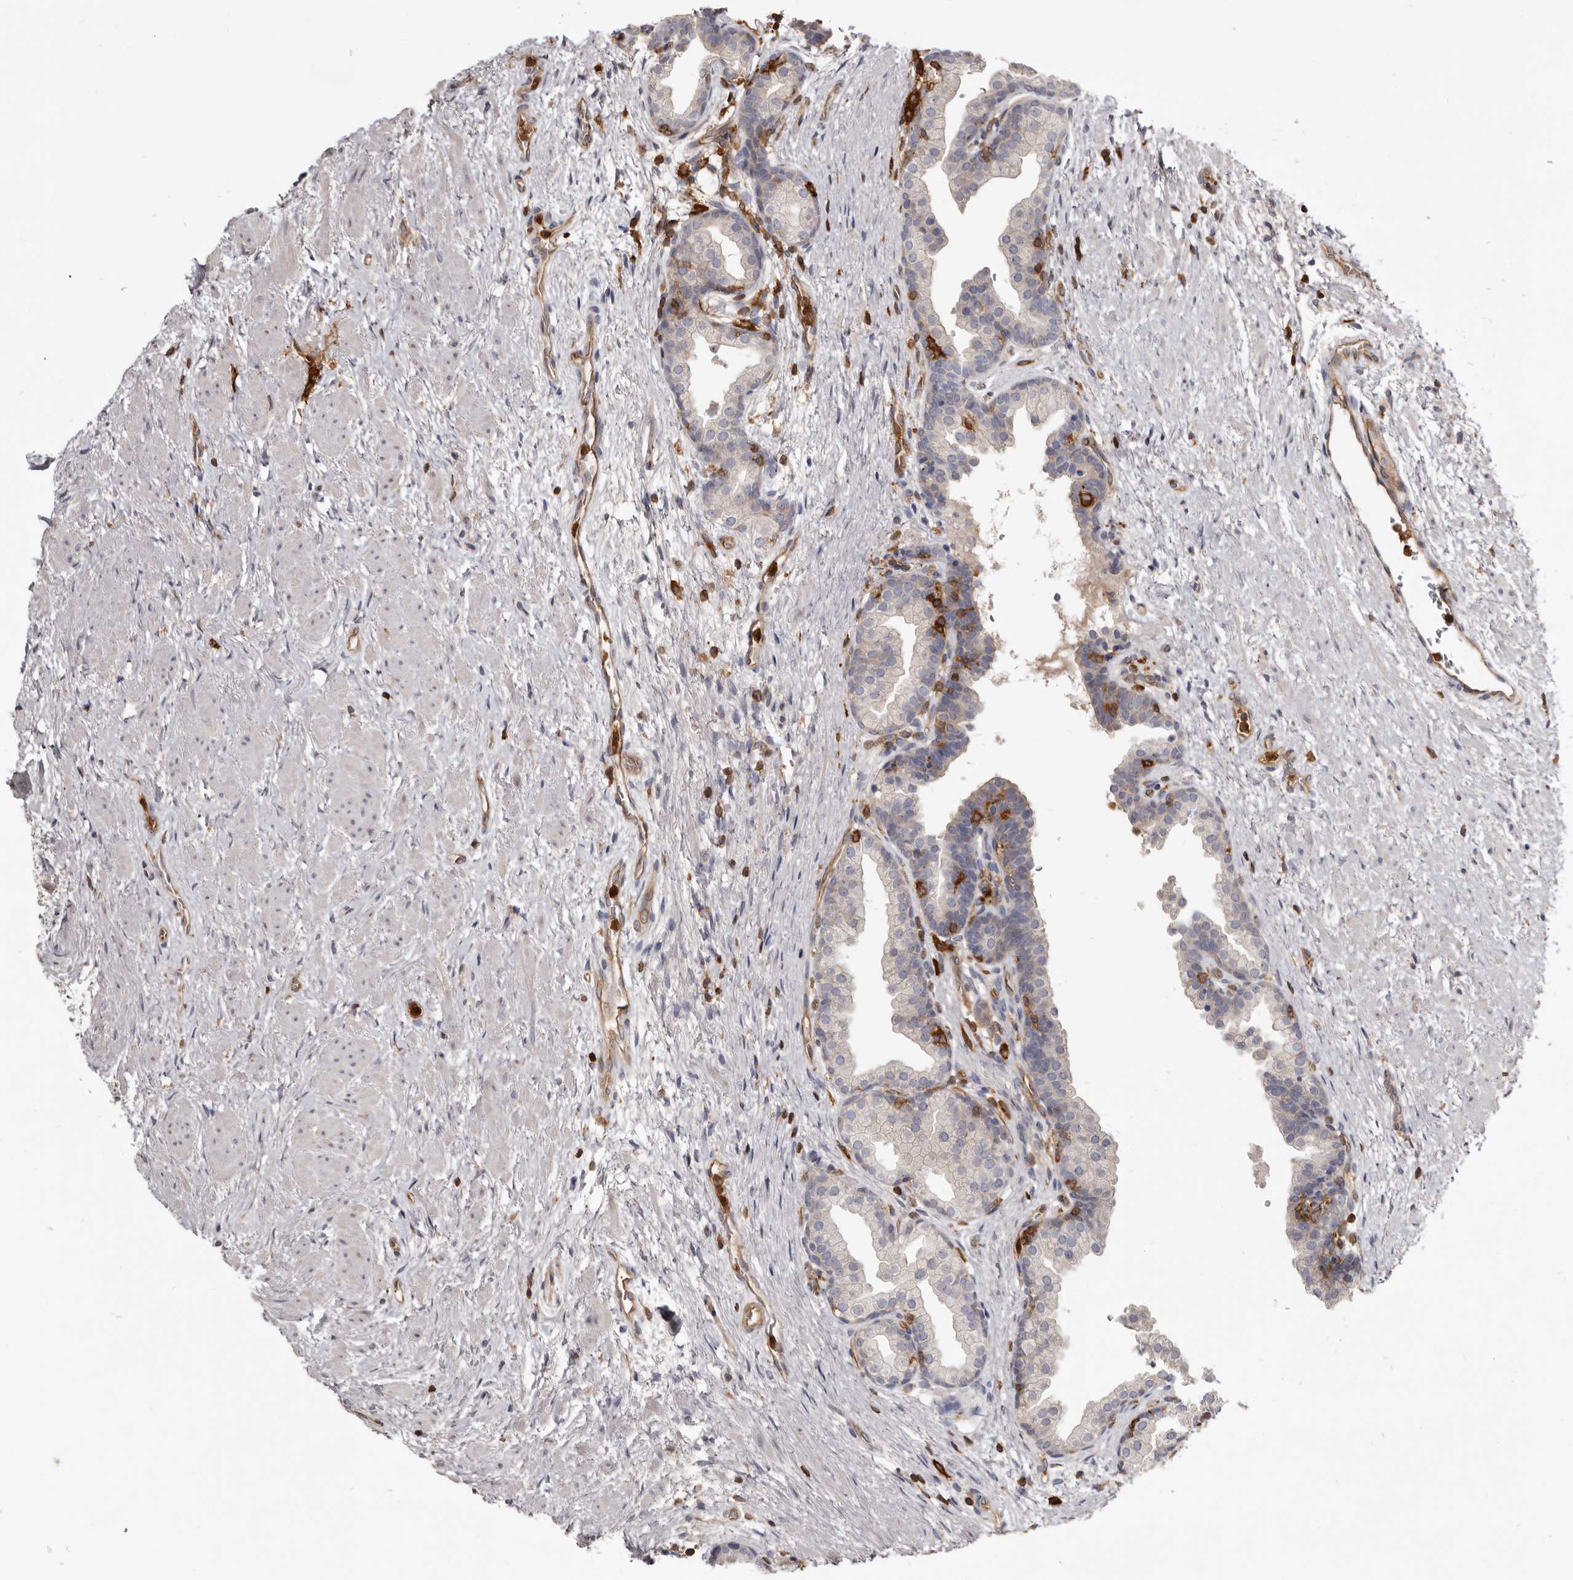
{"staining": {"intensity": "weak", "quantity": "<25%", "location": "cytoplasmic/membranous"}, "tissue": "prostate", "cell_type": "Glandular cells", "image_type": "normal", "snomed": [{"axis": "morphology", "description": "Normal tissue, NOS"}, {"axis": "topography", "description": "Prostate"}], "caption": "Micrograph shows no protein expression in glandular cells of benign prostate. (Stains: DAB (3,3'-diaminobenzidine) IHC with hematoxylin counter stain, Microscopy: brightfield microscopy at high magnification).", "gene": "CBL", "patient": {"sex": "male", "age": 48}}